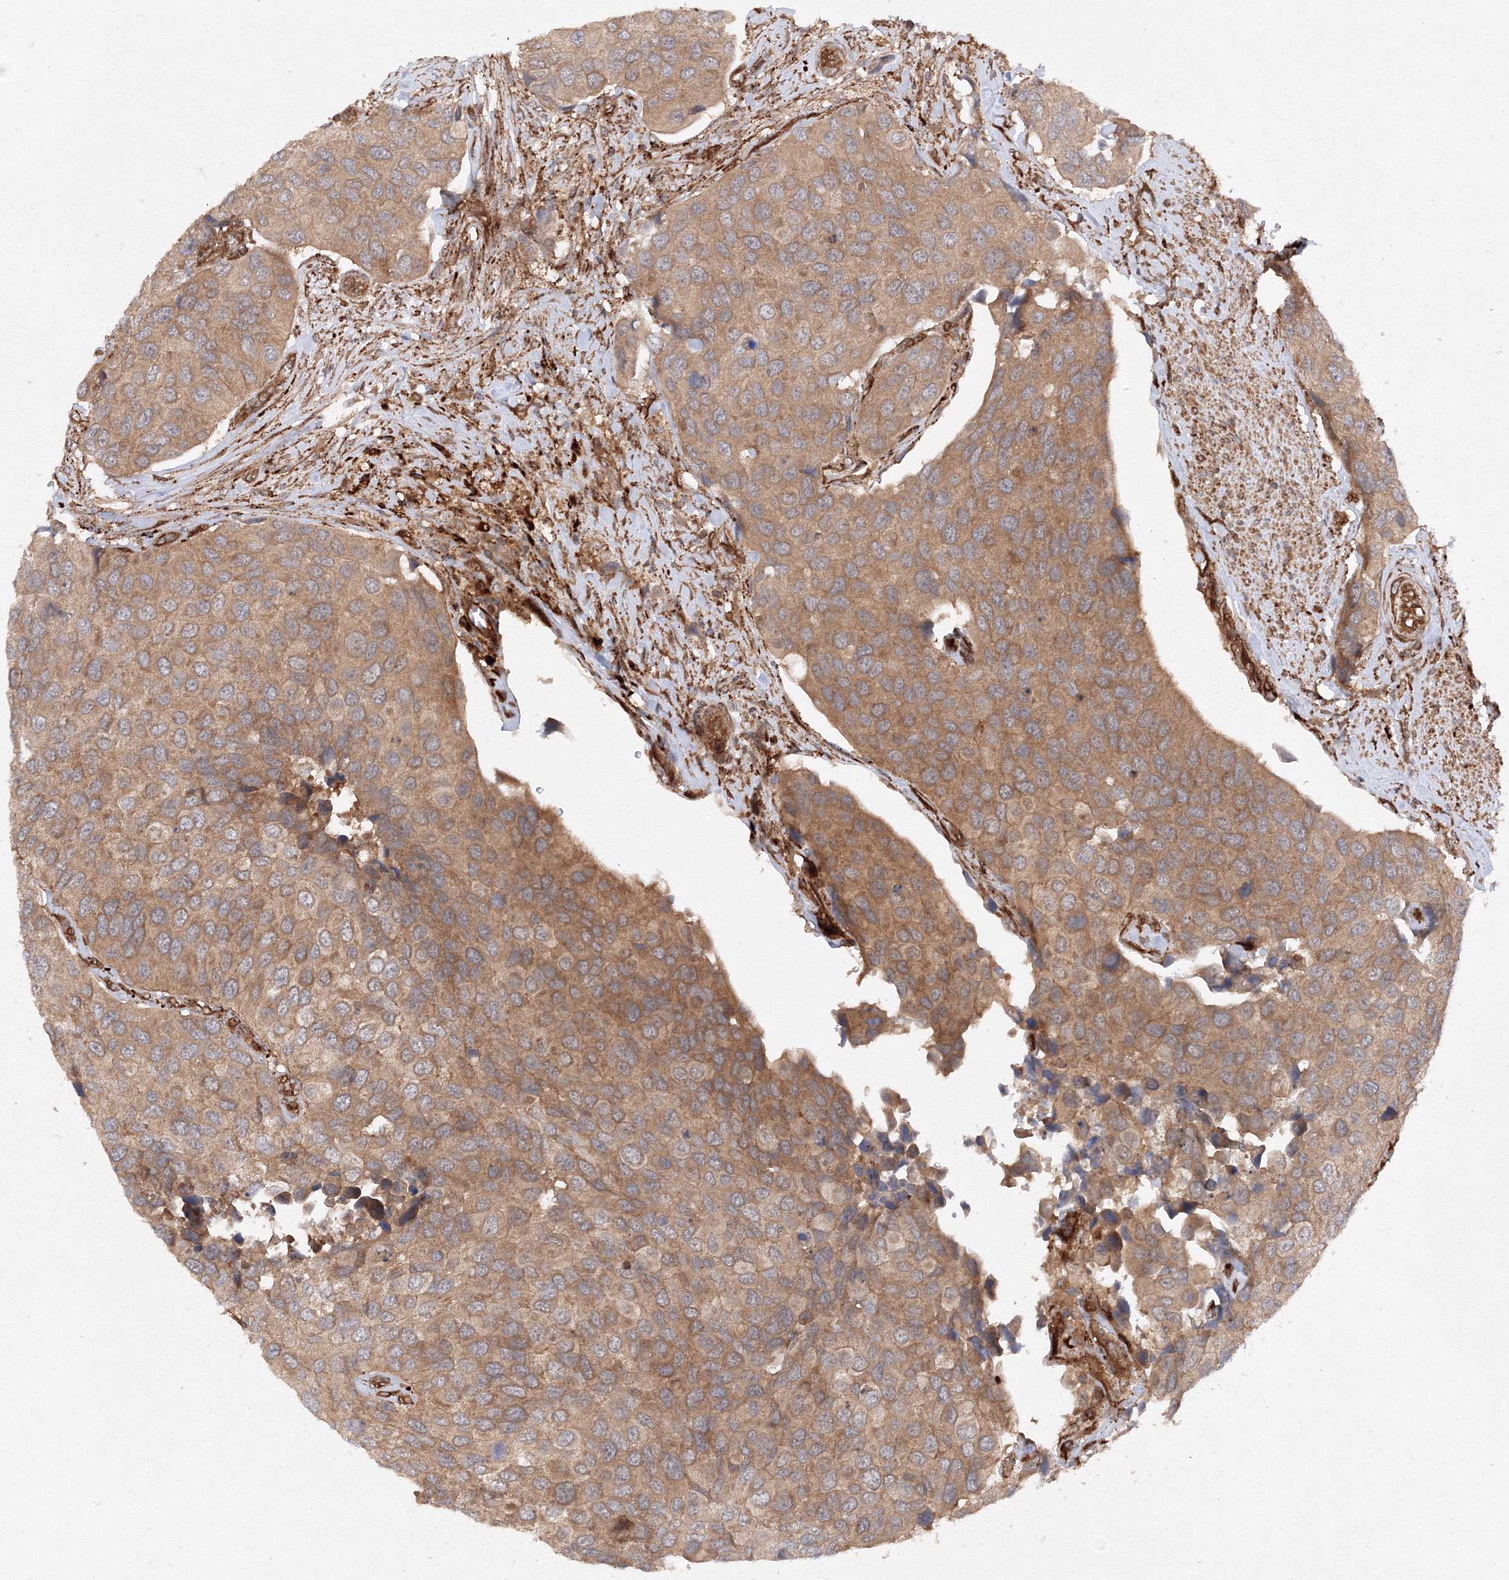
{"staining": {"intensity": "moderate", "quantity": ">75%", "location": "cytoplasmic/membranous"}, "tissue": "urothelial cancer", "cell_type": "Tumor cells", "image_type": "cancer", "snomed": [{"axis": "morphology", "description": "Urothelial carcinoma, High grade"}, {"axis": "topography", "description": "Urinary bladder"}], "caption": "High-magnification brightfield microscopy of urothelial cancer stained with DAB (3,3'-diaminobenzidine) (brown) and counterstained with hematoxylin (blue). tumor cells exhibit moderate cytoplasmic/membranous positivity is seen in about>75% of cells.", "gene": "DCTD", "patient": {"sex": "male", "age": 74}}